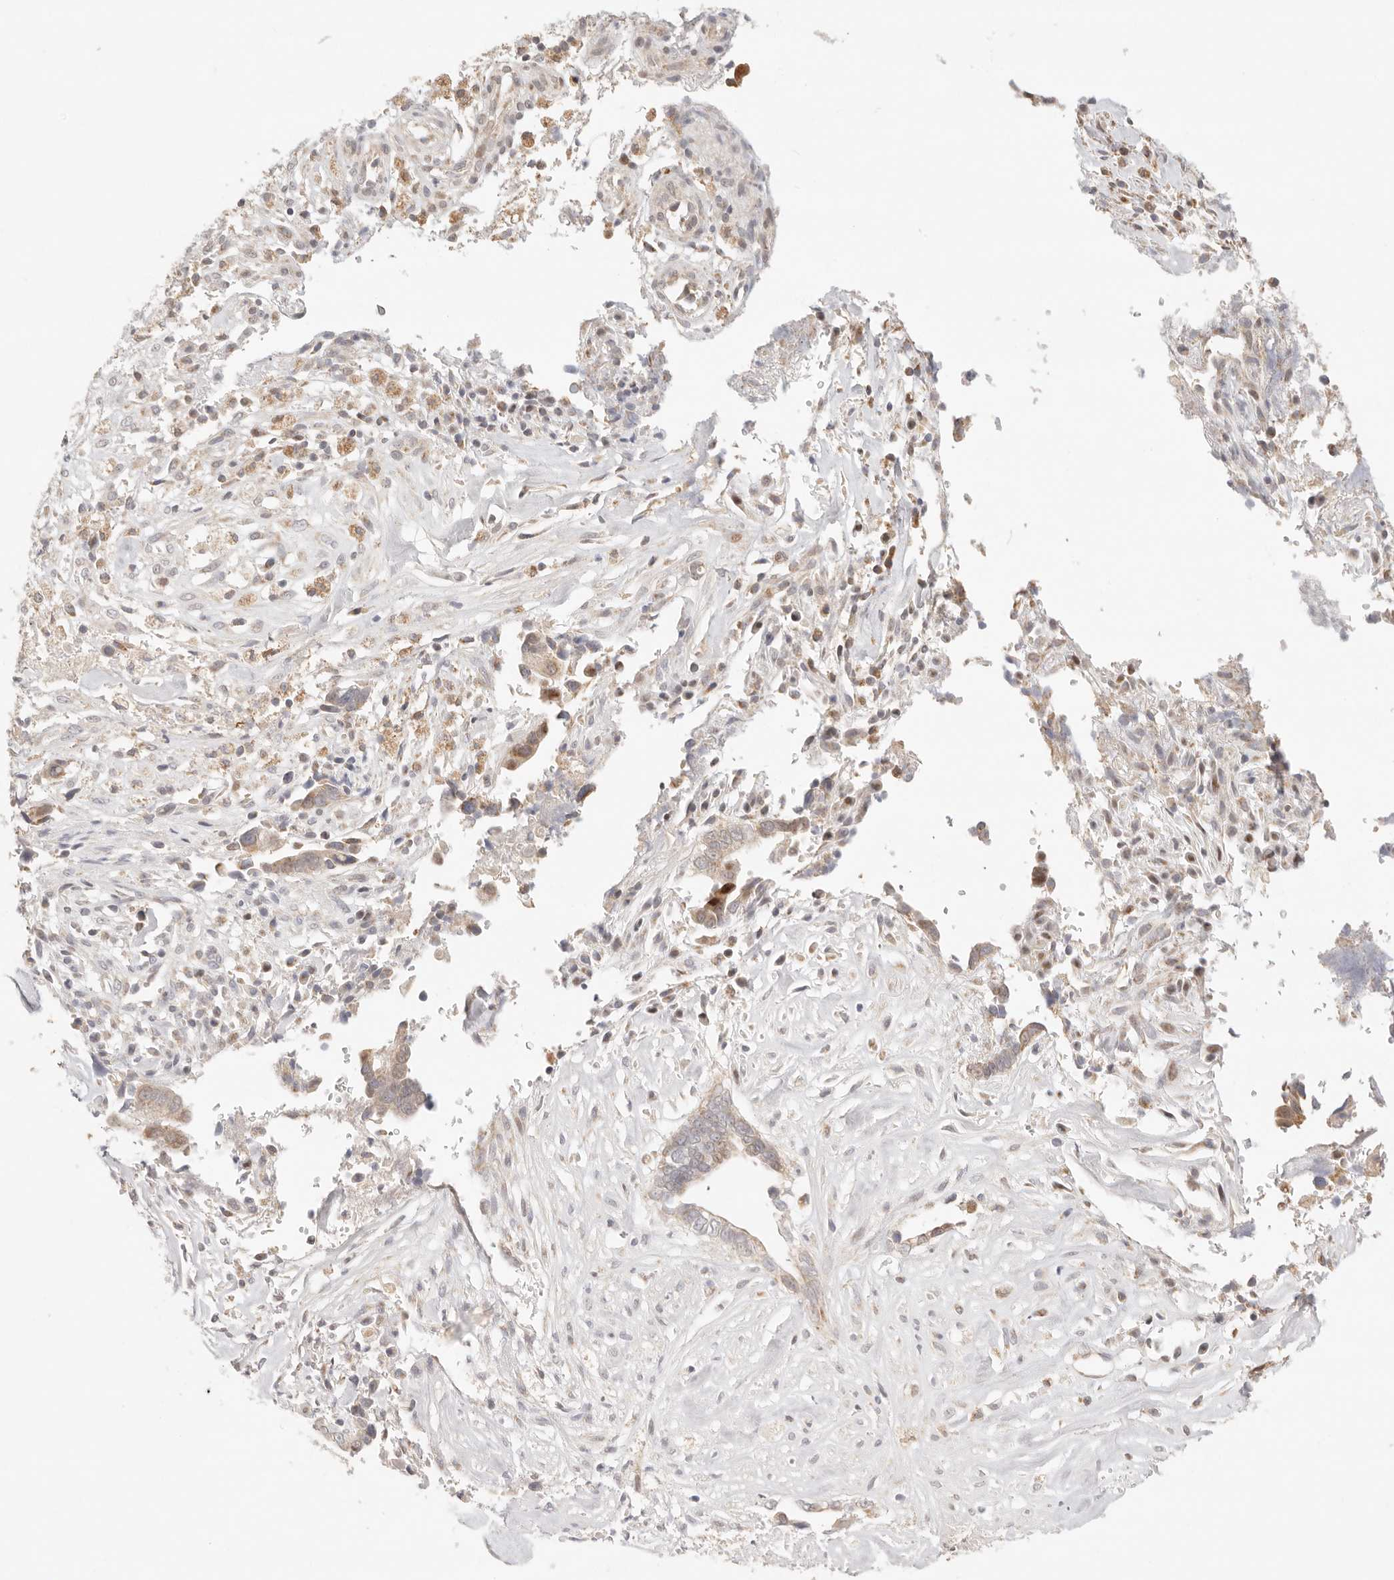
{"staining": {"intensity": "weak", "quantity": "<25%", "location": "cytoplasmic/membranous"}, "tissue": "liver cancer", "cell_type": "Tumor cells", "image_type": "cancer", "snomed": [{"axis": "morphology", "description": "Cholangiocarcinoma"}, {"axis": "topography", "description": "Liver"}], "caption": "IHC photomicrograph of liver cancer (cholangiocarcinoma) stained for a protein (brown), which exhibits no staining in tumor cells.", "gene": "COA6", "patient": {"sex": "female", "age": 79}}